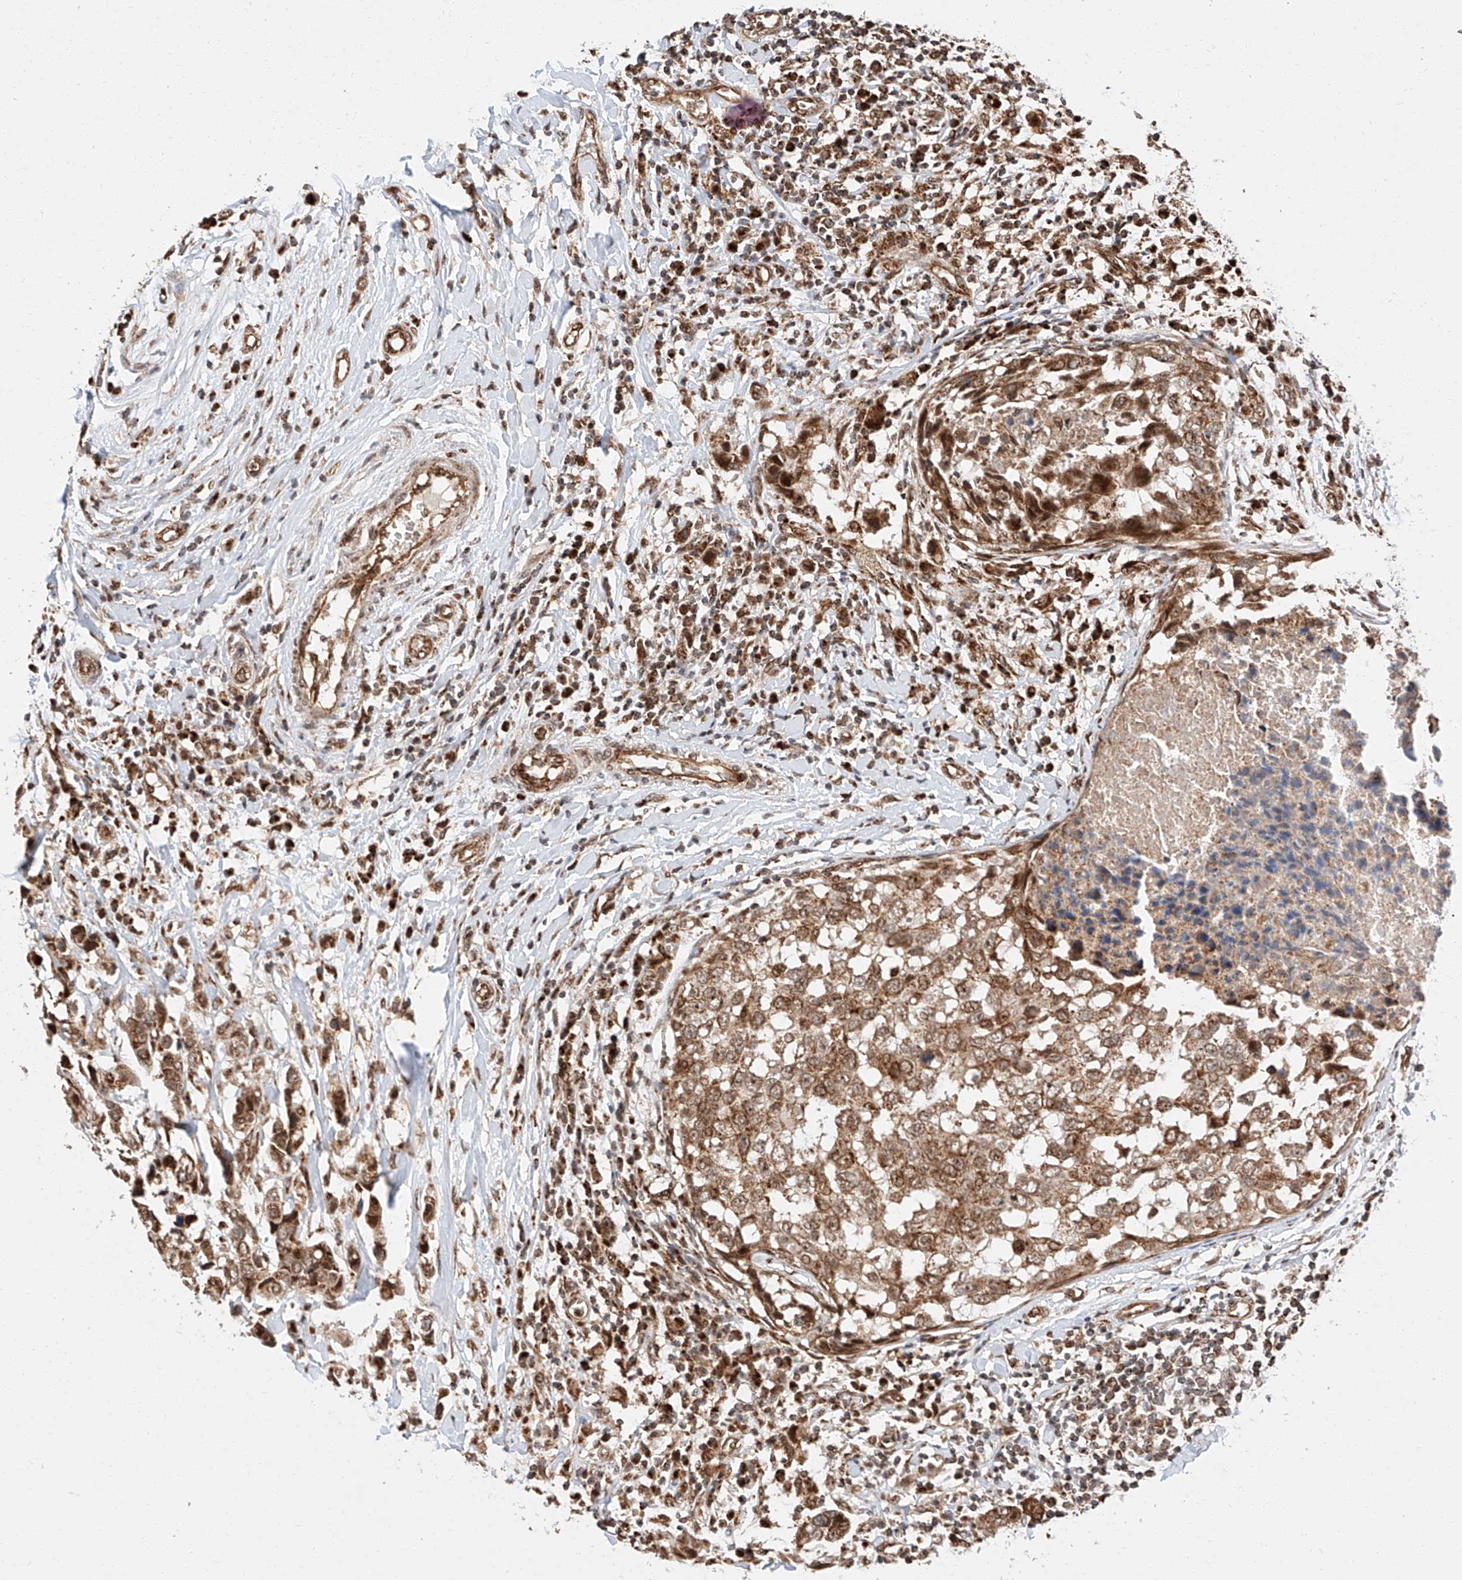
{"staining": {"intensity": "moderate", "quantity": ">75%", "location": "cytoplasmic/membranous,nuclear"}, "tissue": "breast cancer", "cell_type": "Tumor cells", "image_type": "cancer", "snomed": [{"axis": "morphology", "description": "Duct carcinoma"}, {"axis": "topography", "description": "Breast"}], "caption": "Immunohistochemistry micrograph of breast cancer stained for a protein (brown), which displays medium levels of moderate cytoplasmic/membranous and nuclear expression in approximately >75% of tumor cells.", "gene": "THTPA", "patient": {"sex": "female", "age": 27}}